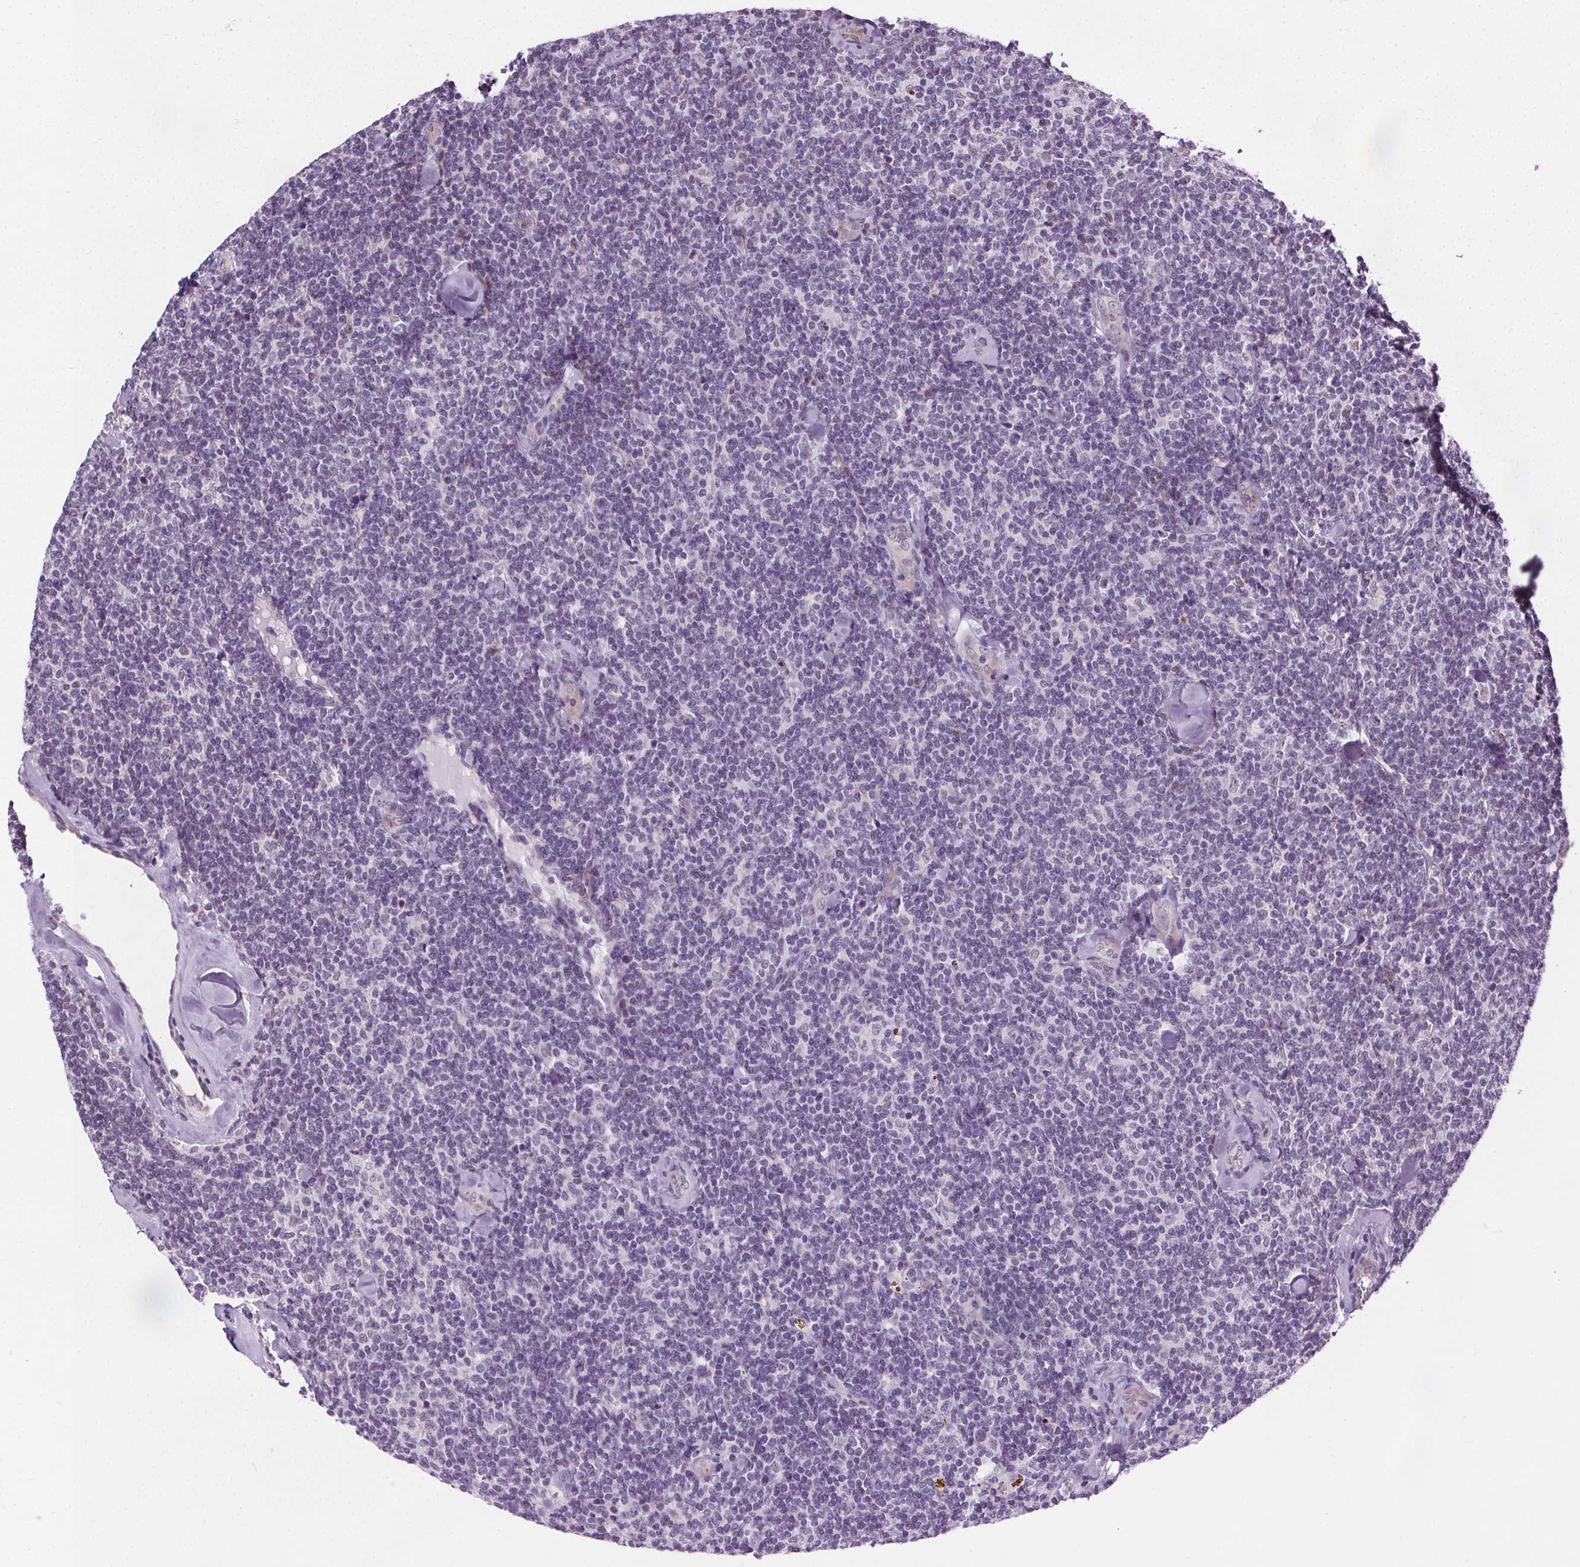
{"staining": {"intensity": "negative", "quantity": "none", "location": "none"}, "tissue": "lymphoma", "cell_type": "Tumor cells", "image_type": "cancer", "snomed": [{"axis": "morphology", "description": "Malignant lymphoma, non-Hodgkin's type, Low grade"}, {"axis": "topography", "description": "Lymph node"}], "caption": "There is no significant staining in tumor cells of lymphoma.", "gene": "CEBPA", "patient": {"sex": "female", "age": 56}}